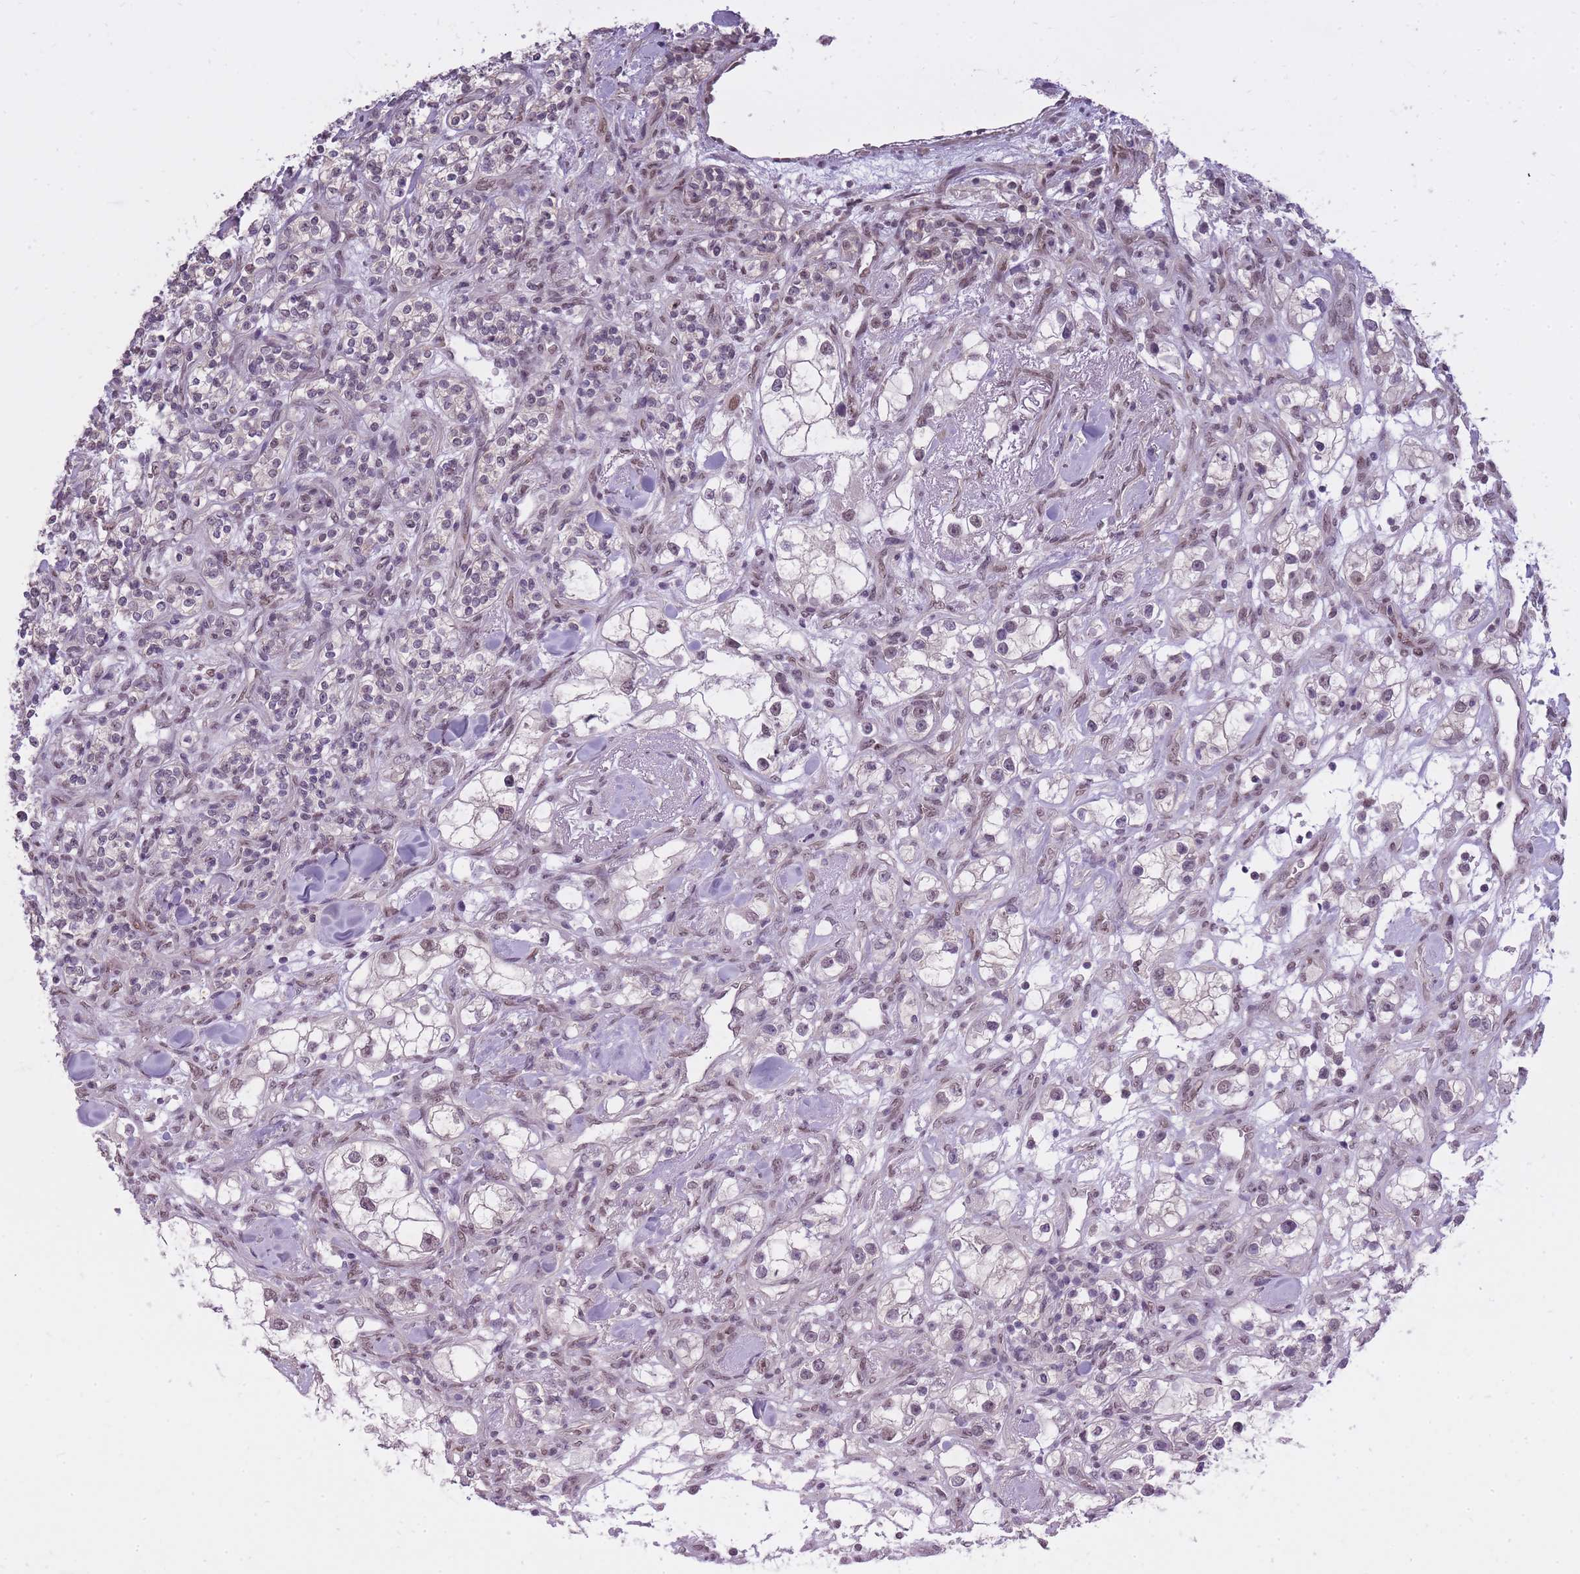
{"staining": {"intensity": "weak", "quantity": "25%-75%", "location": "nuclear"}, "tissue": "renal cancer", "cell_type": "Tumor cells", "image_type": "cancer", "snomed": [{"axis": "morphology", "description": "Adenocarcinoma, NOS"}, {"axis": "topography", "description": "Kidney"}], "caption": "IHC photomicrograph of human adenocarcinoma (renal) stained for a protein (brown), which reveals low levels of weak nuclear staining in approximately 25%-75% of tumor cells.", "gene": "TIGD1", "patient": {"sex": "male", "age": 77}}